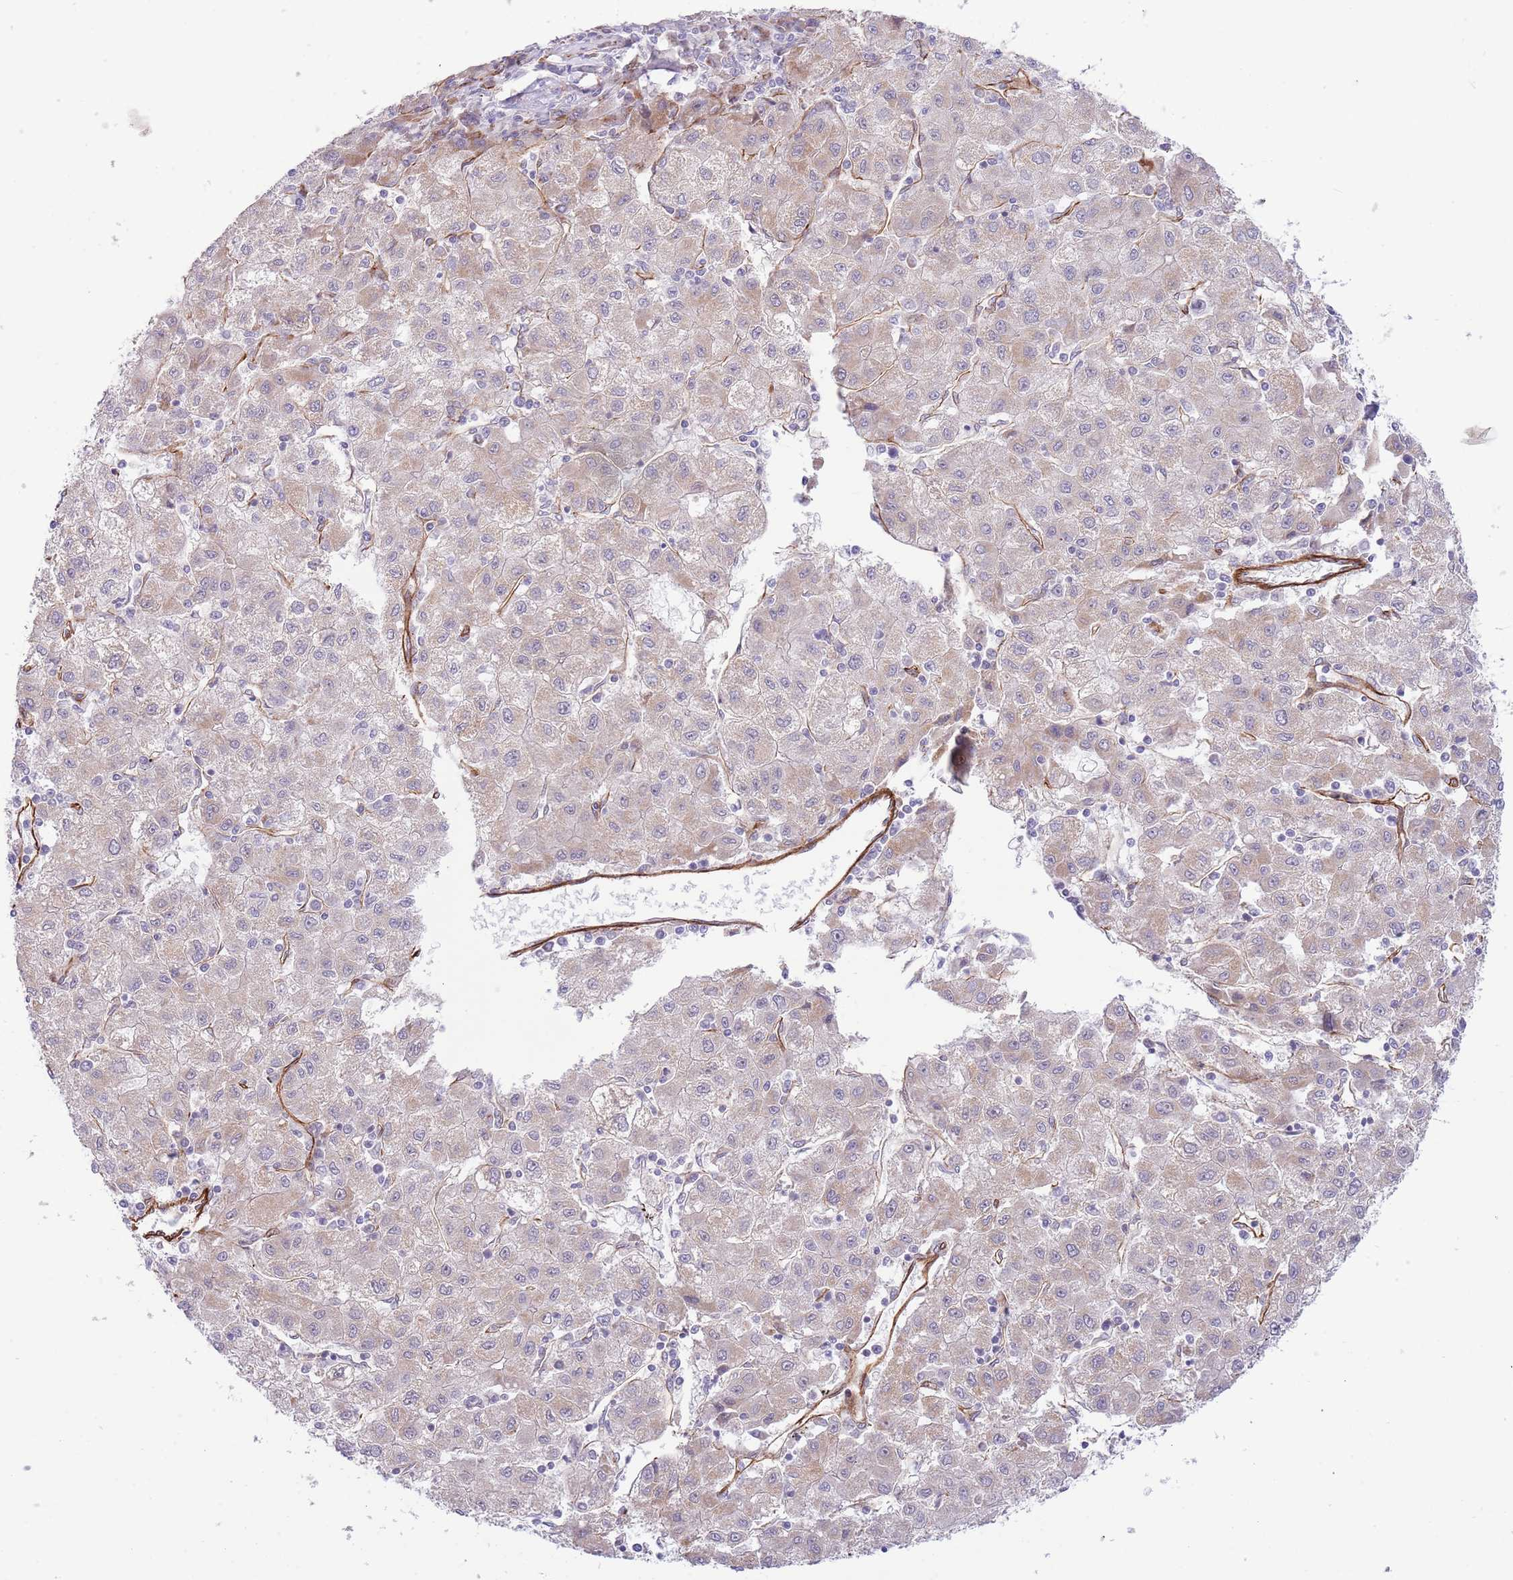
{"staining": {"intensity": "weak", "quantity": "<25%", "location": "cytoplasmic/membranous"}, "tissue": "liver cancer", "cell_type": "Tumor cells", "image_type": "cancer", "snomed": [{"axis": "morphology", "description": "Carcinoma, Hepatocellular, NOS"}, {"axis": "topography", "description": "Liver"}], "caption": "Tumor cells show no significant positivity in liver hepatocellular carcinoma.", "gene": "NEK3", "patient": {"sex": "male", "age": 72}}